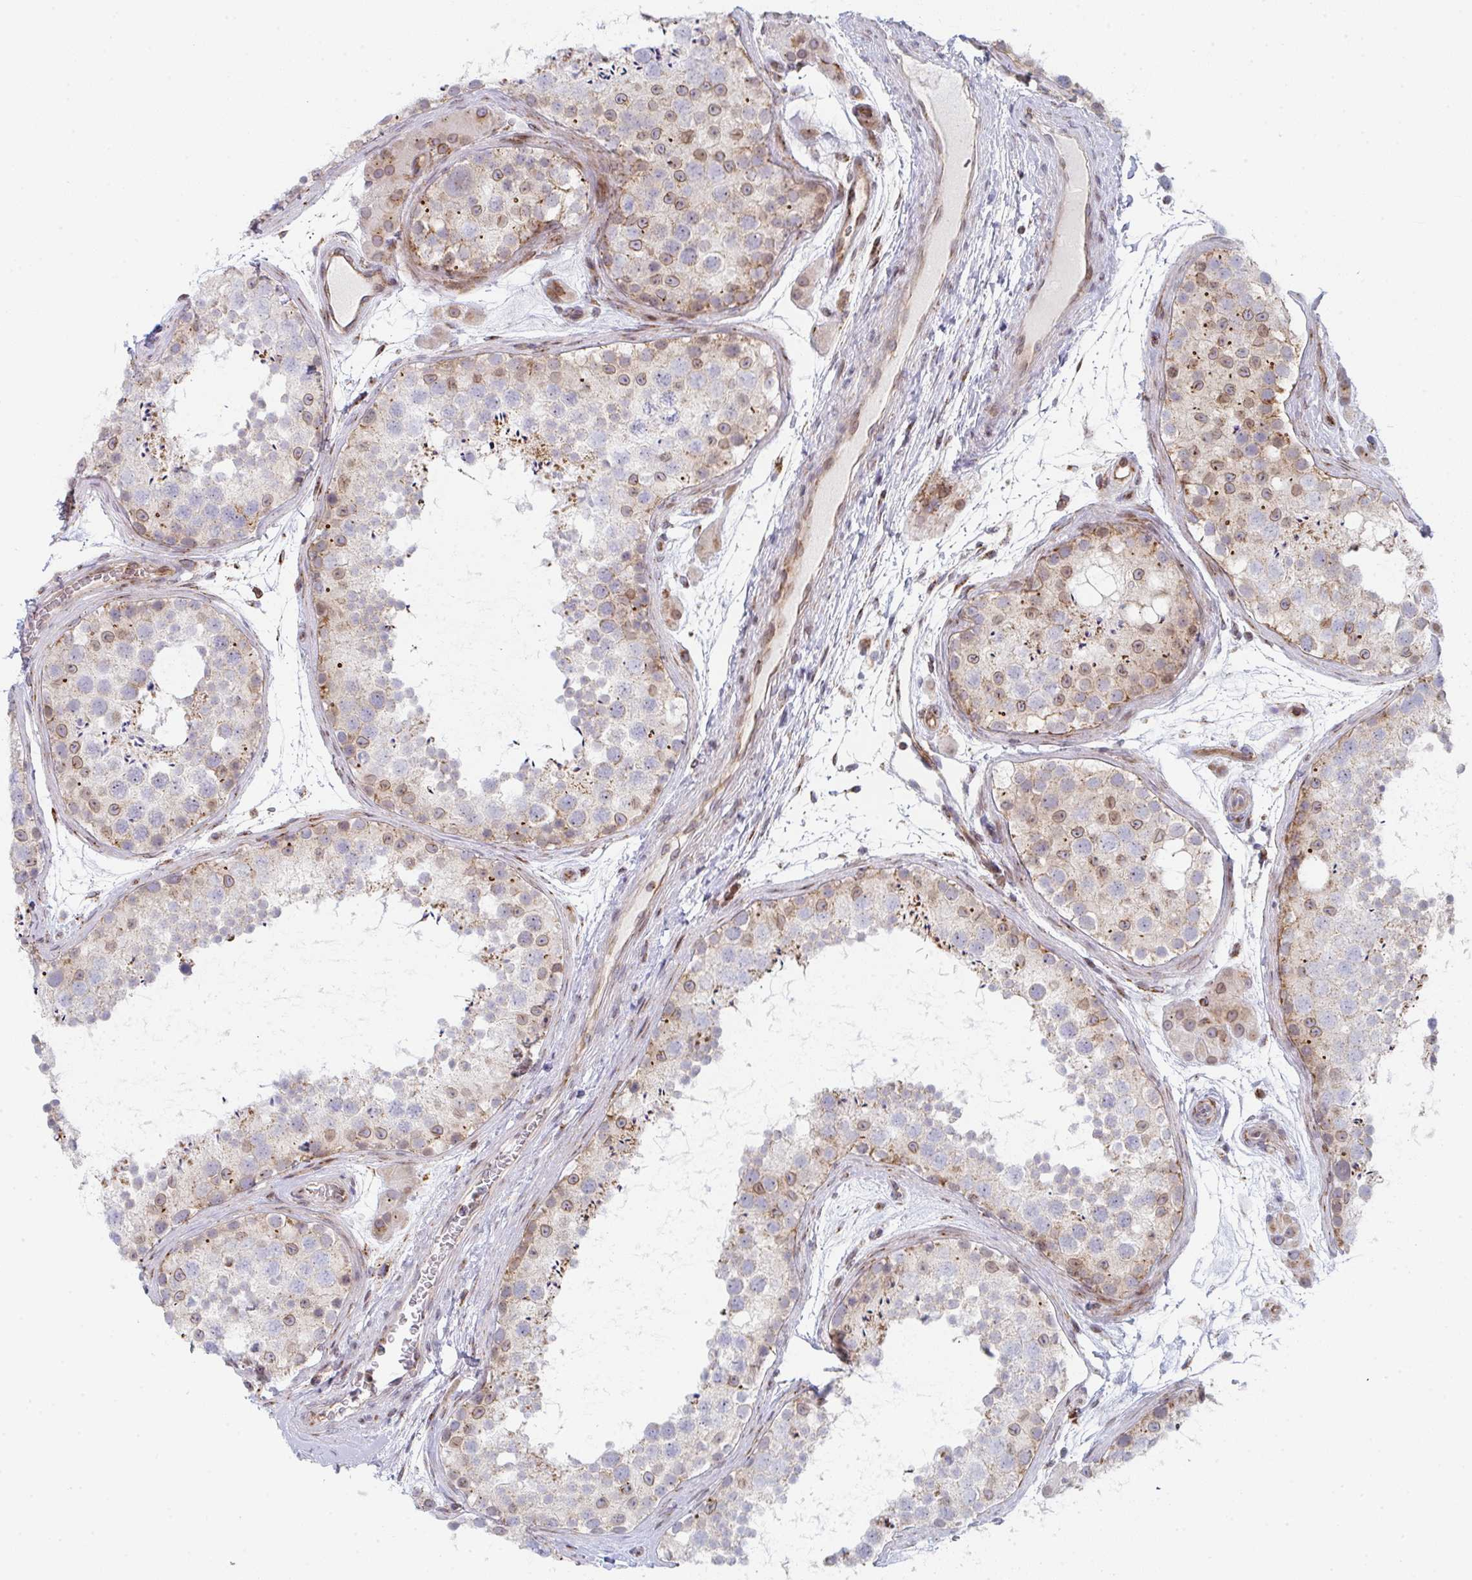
{"staining": {"intensity": "strong", "quantity": "<25%", "location": "cytoplasmic/membranous,nuclear"}, "tissue": "testis", "cell_type": "Cells in seminiferous ducts", "image_type": "normal", "snomed": [{"axis": "morphology", "description": "Normal tissue, NOS"}, {"axis": "topography", "description": "Testis"}], "caption": "Protein positivity by IHC shows strong cytoplasmic/membranous,nuclear positivity in about <25% of cells in seminiferous ducts in unremarkable testis. (DAB (3,3'-diaminobenzidine) = brown stain, brightfield microscopy at high magnification).", "gene": "PRKCH", "patient": {"sex": "male", "age": 41}}